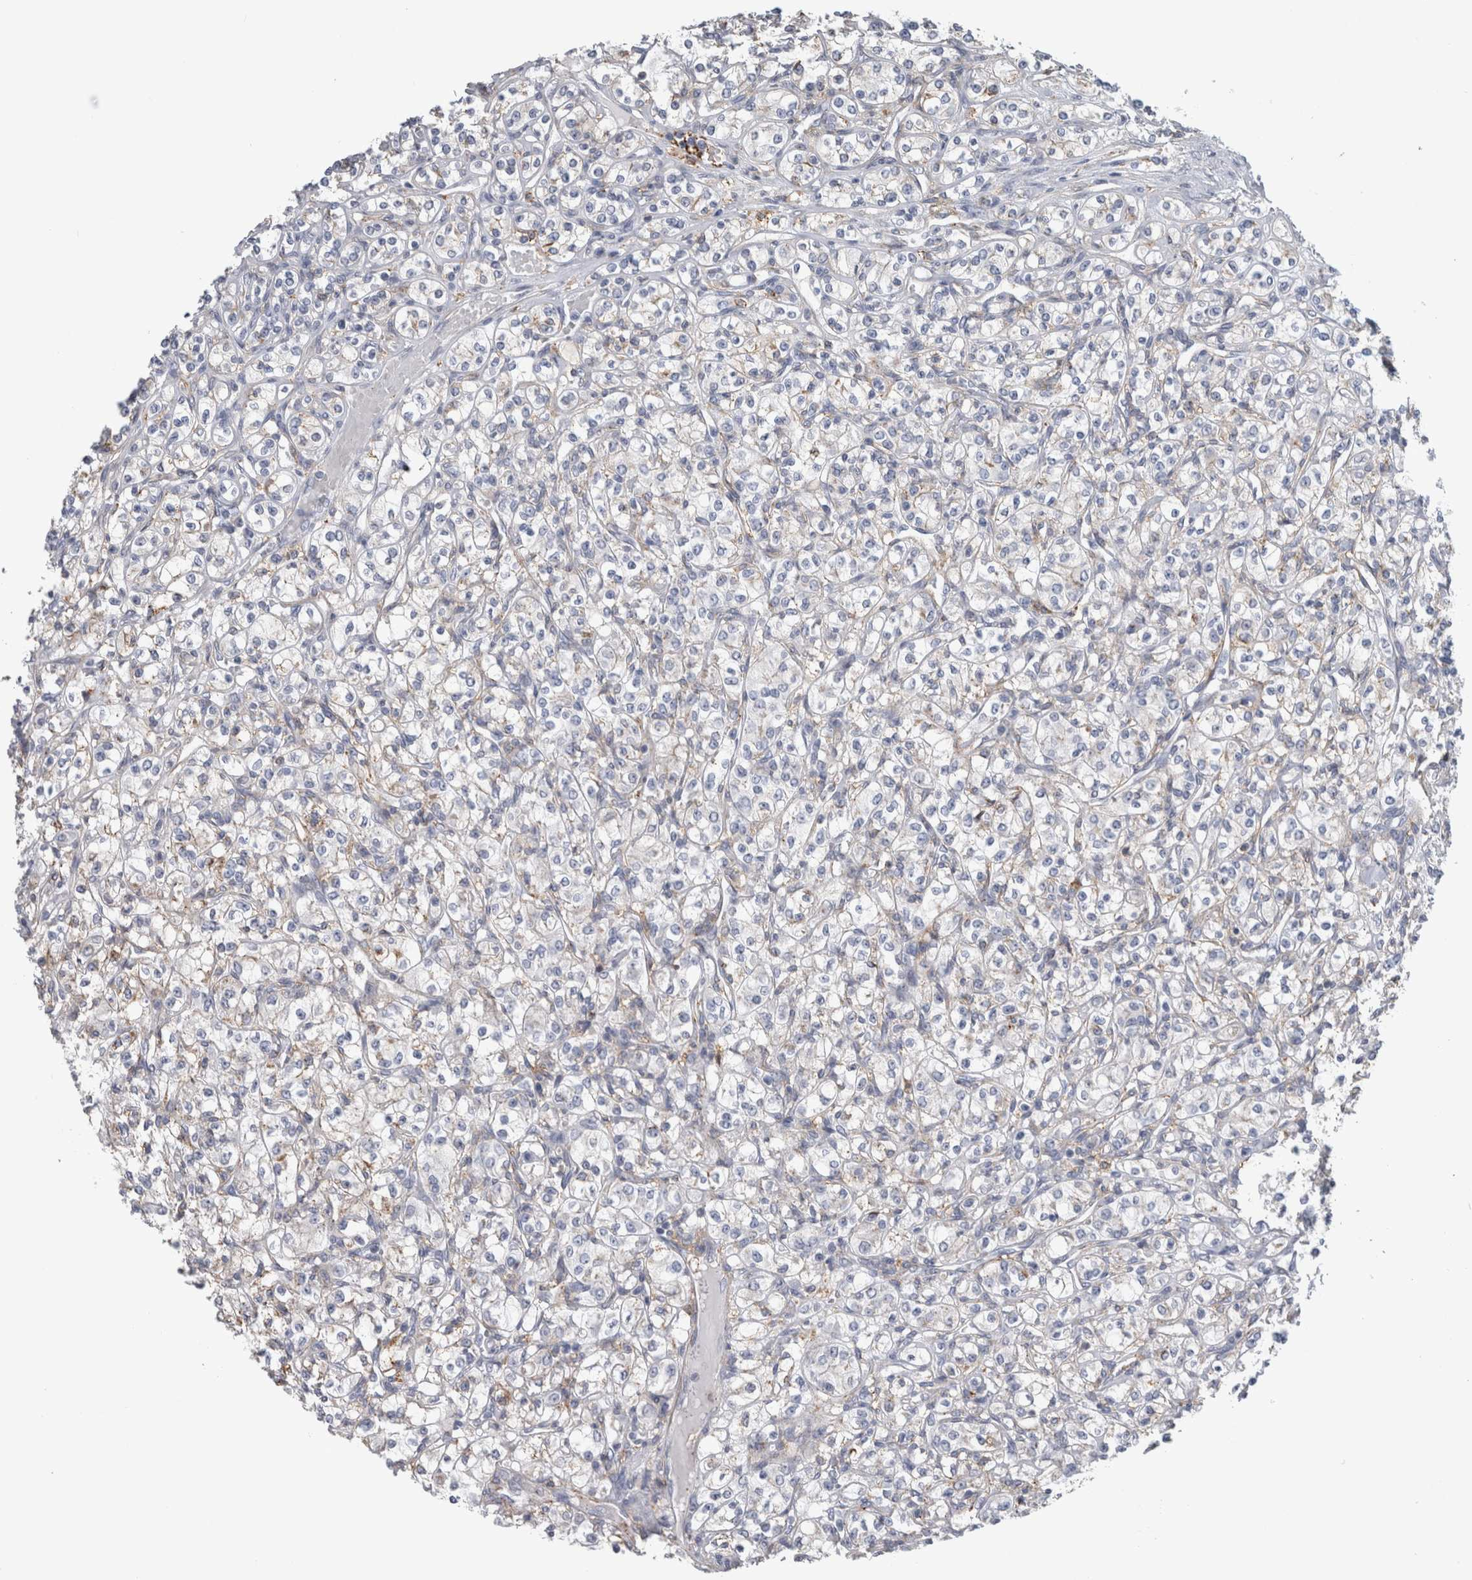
{"staining": {"intensity": "negative", "quantity": "none", "location": "none"}, "tissue": "renal cancer", "cell_type": "Tumor cells", "image_type": "cancer", "snomed": [{"axis": "morphology", "description": "Adenocarcinoma, NOS"}, {"axis": "topography", "description": "Kidney"}], "caption": "A micrograph of renal cancer (adenocarcinoma) stained for a protein reveals no brown staining in tumor cells.", "gene": "DNAJC24", "patient": {"sex": "male", "age": 77}}